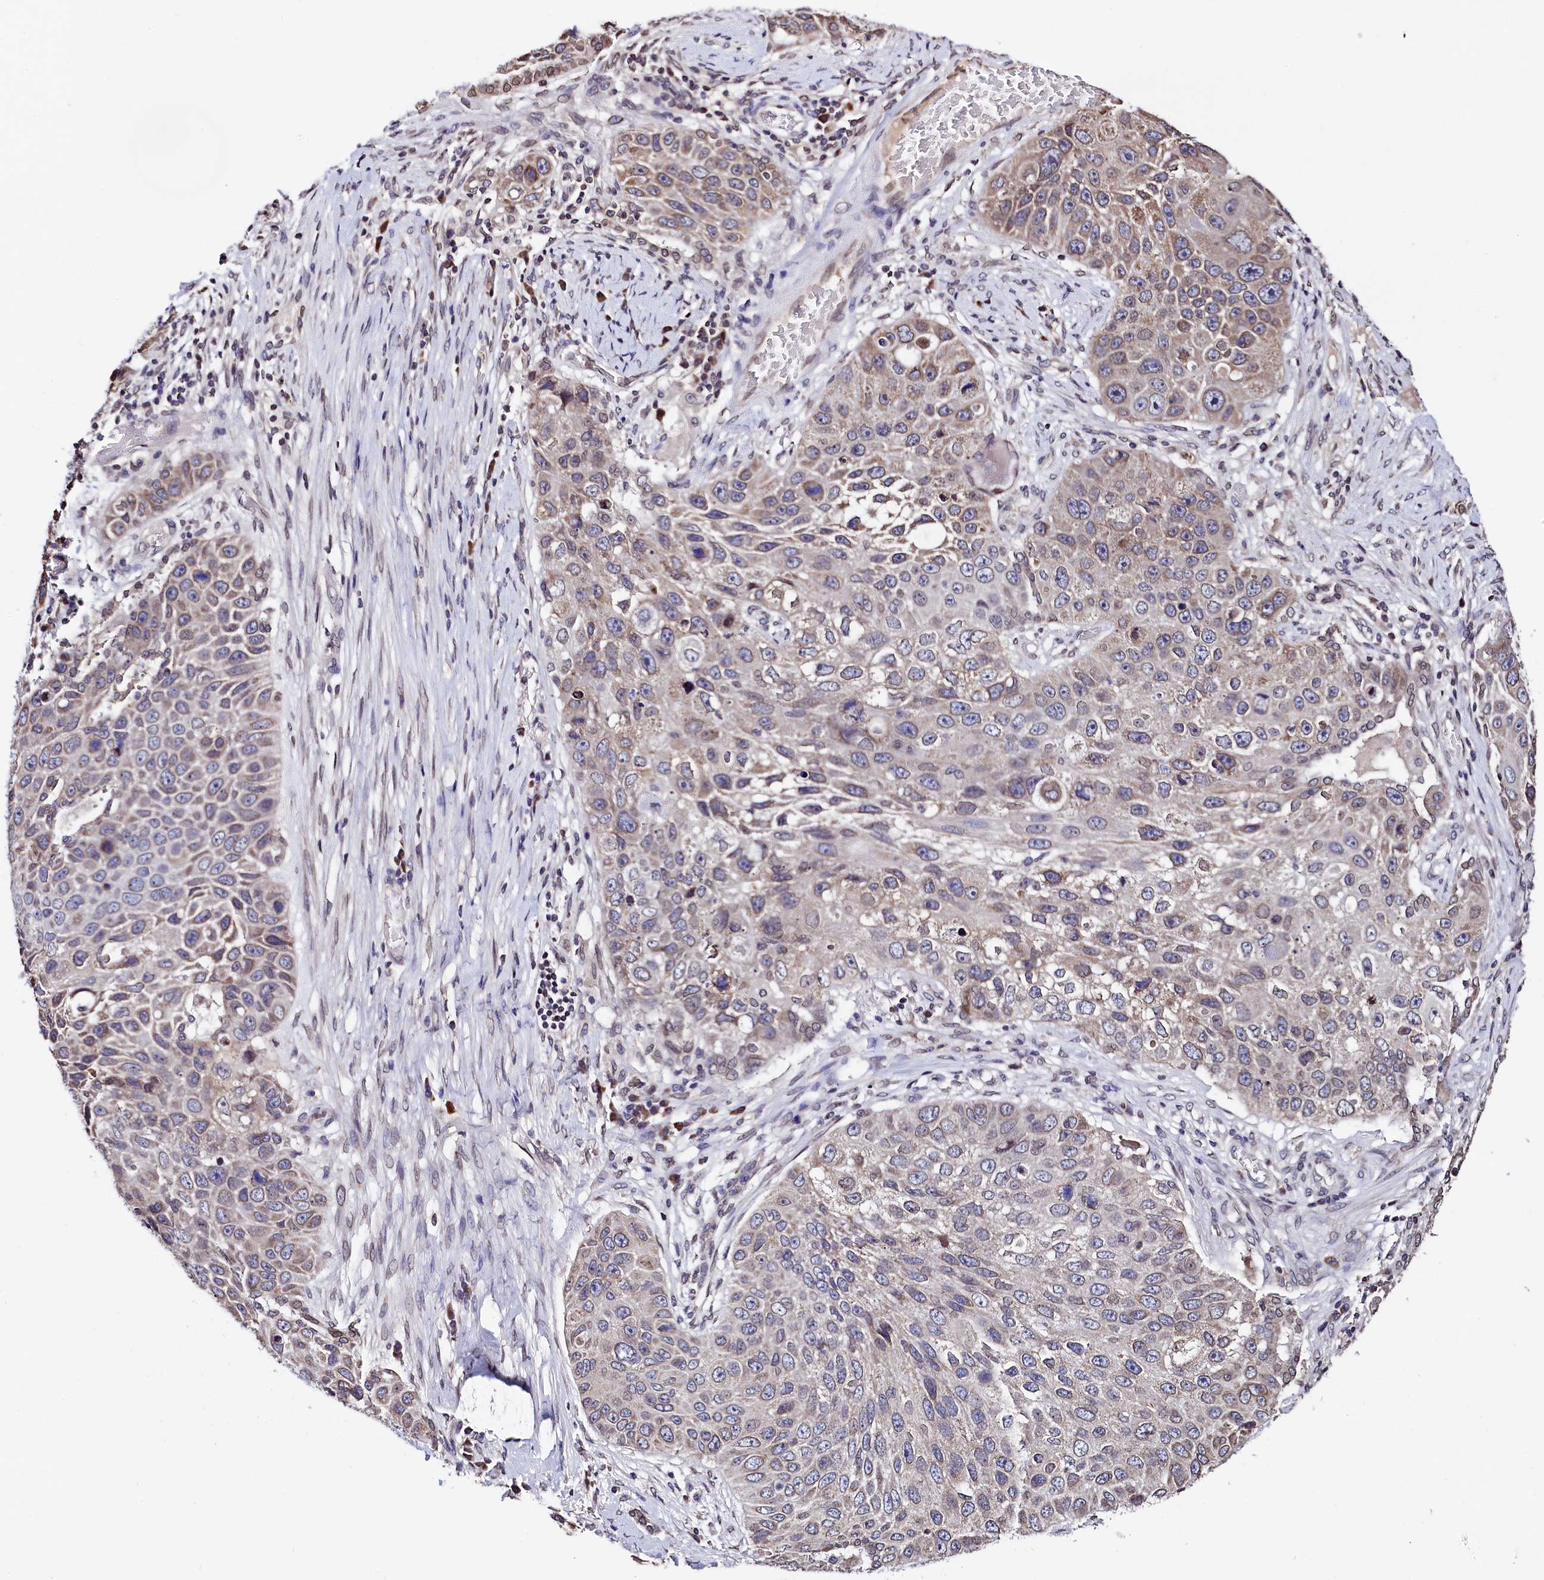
{"staining": {"intensity": "weak", "quantity": "25%-75%", "location": "cytoplasmic/membranous"}, "tissue": "lung cancer", "cell_type": "Tumor cells", "image_type": "cancer", "snomed": [{"axis": "morphology", "description": "Squamous cell carcinoma, NOS"}, {"axis": "topography", "description": "Lung"}], "caption": "This photomicrograph exhibits lung cancer (squamous cell carcinoma) stained with IHC to label a protein in brown. The cytoplasmic/membranous of tumor cells show weak positivity for the protein. Nuclei are counter-stained blue.", "gene": "HAND1", "patient": {"sex": "male", "age": 61}}